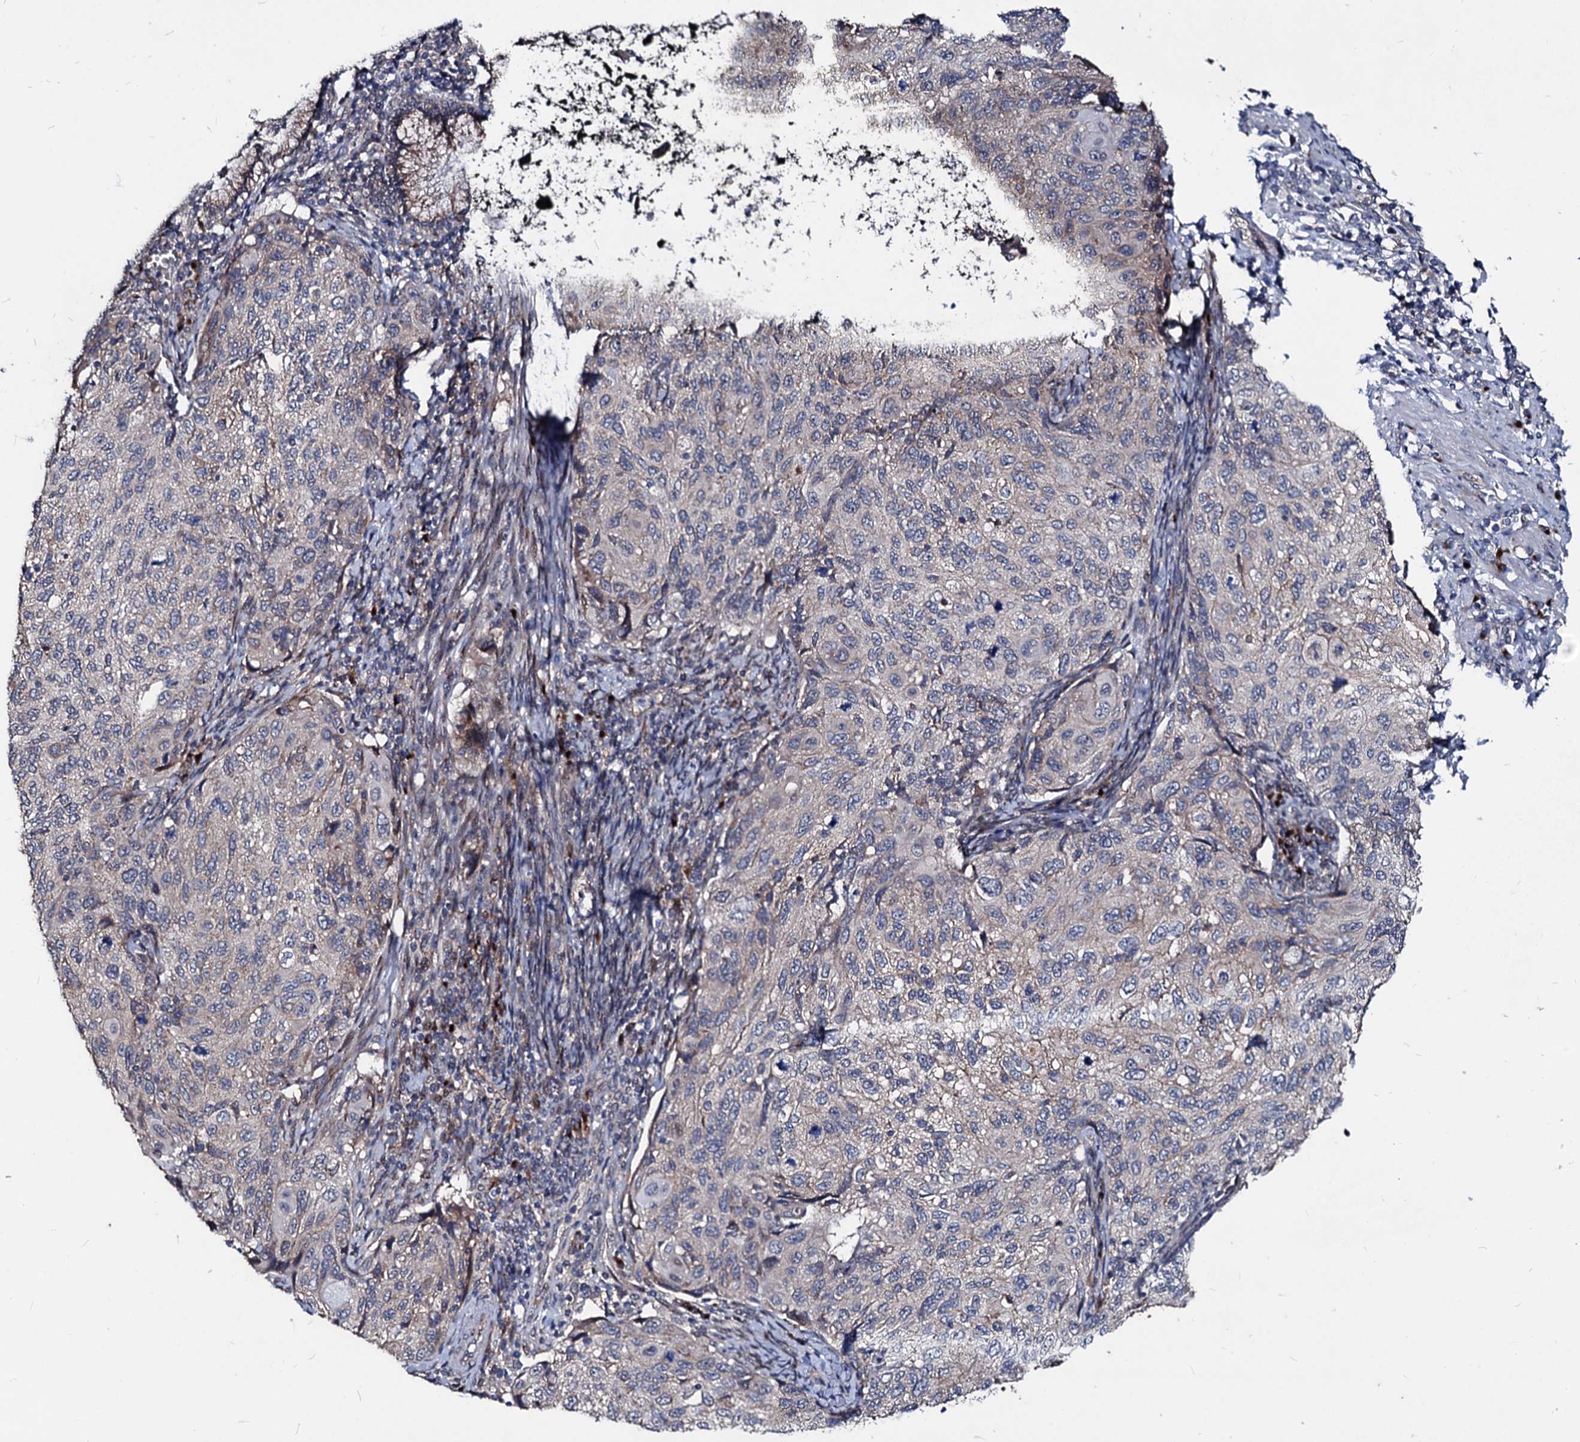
{"staining": {"intensity": "negative", "quantity": "none", "location": "none"}, "tissue": "cervical cancer", "cell_type": "Tumor cells", "image_type": "cancer", "snomed": [{"axis": "morphology", "description": "Squamous cell carcinoma, NOS"}, {"axis": "topography", "description": "Cervix"}], "caption": "DAB immunohistochemical staining of human cervical squamous cell carcinoma reveals no significant positivity in tumor cells.", "gene": "SMAGP", "patient": {"sex": "female", "age": 70}}